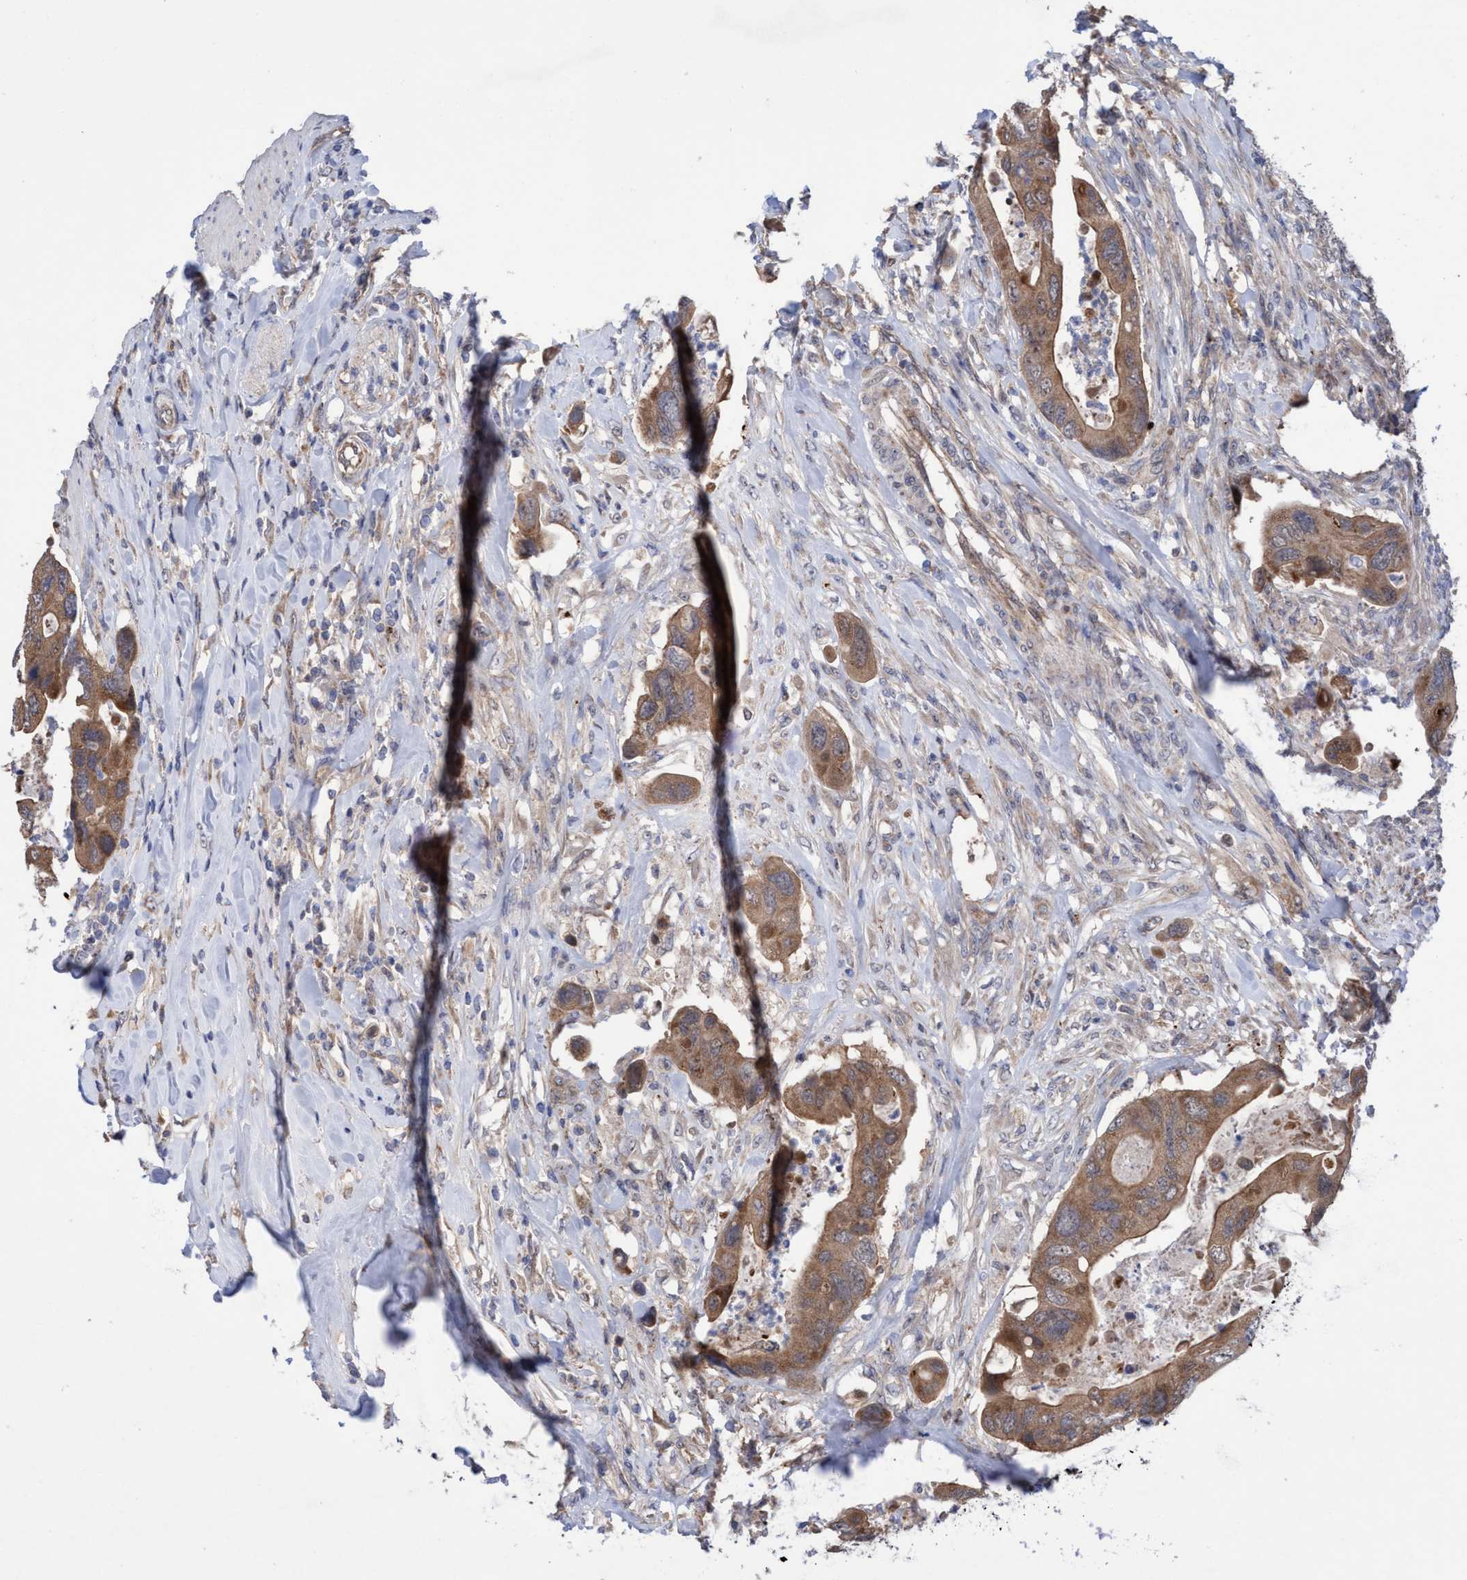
{"staining": {"intensity": "moderate", "quantity": ">75%", "location": "cytoplasmic/membranous,nuclear"}, "tissue": "colorectal cancer", "cell_type": "Tumor cells", "image_type": "cancer", "snomed": [{"axis": "morphology", "description": "Adenocarcinoma, NOS"}, {"axis": "topography", "description": "Rectum"}], "caption": "An image of human colorectal adenocarcinoma stained for a protein exhibits moderate cytoplasmic/membranous and nuclear brown staining in tumor cells.", "gene": "P2RY14", "patient": {"sex": "female", "age": 57}}